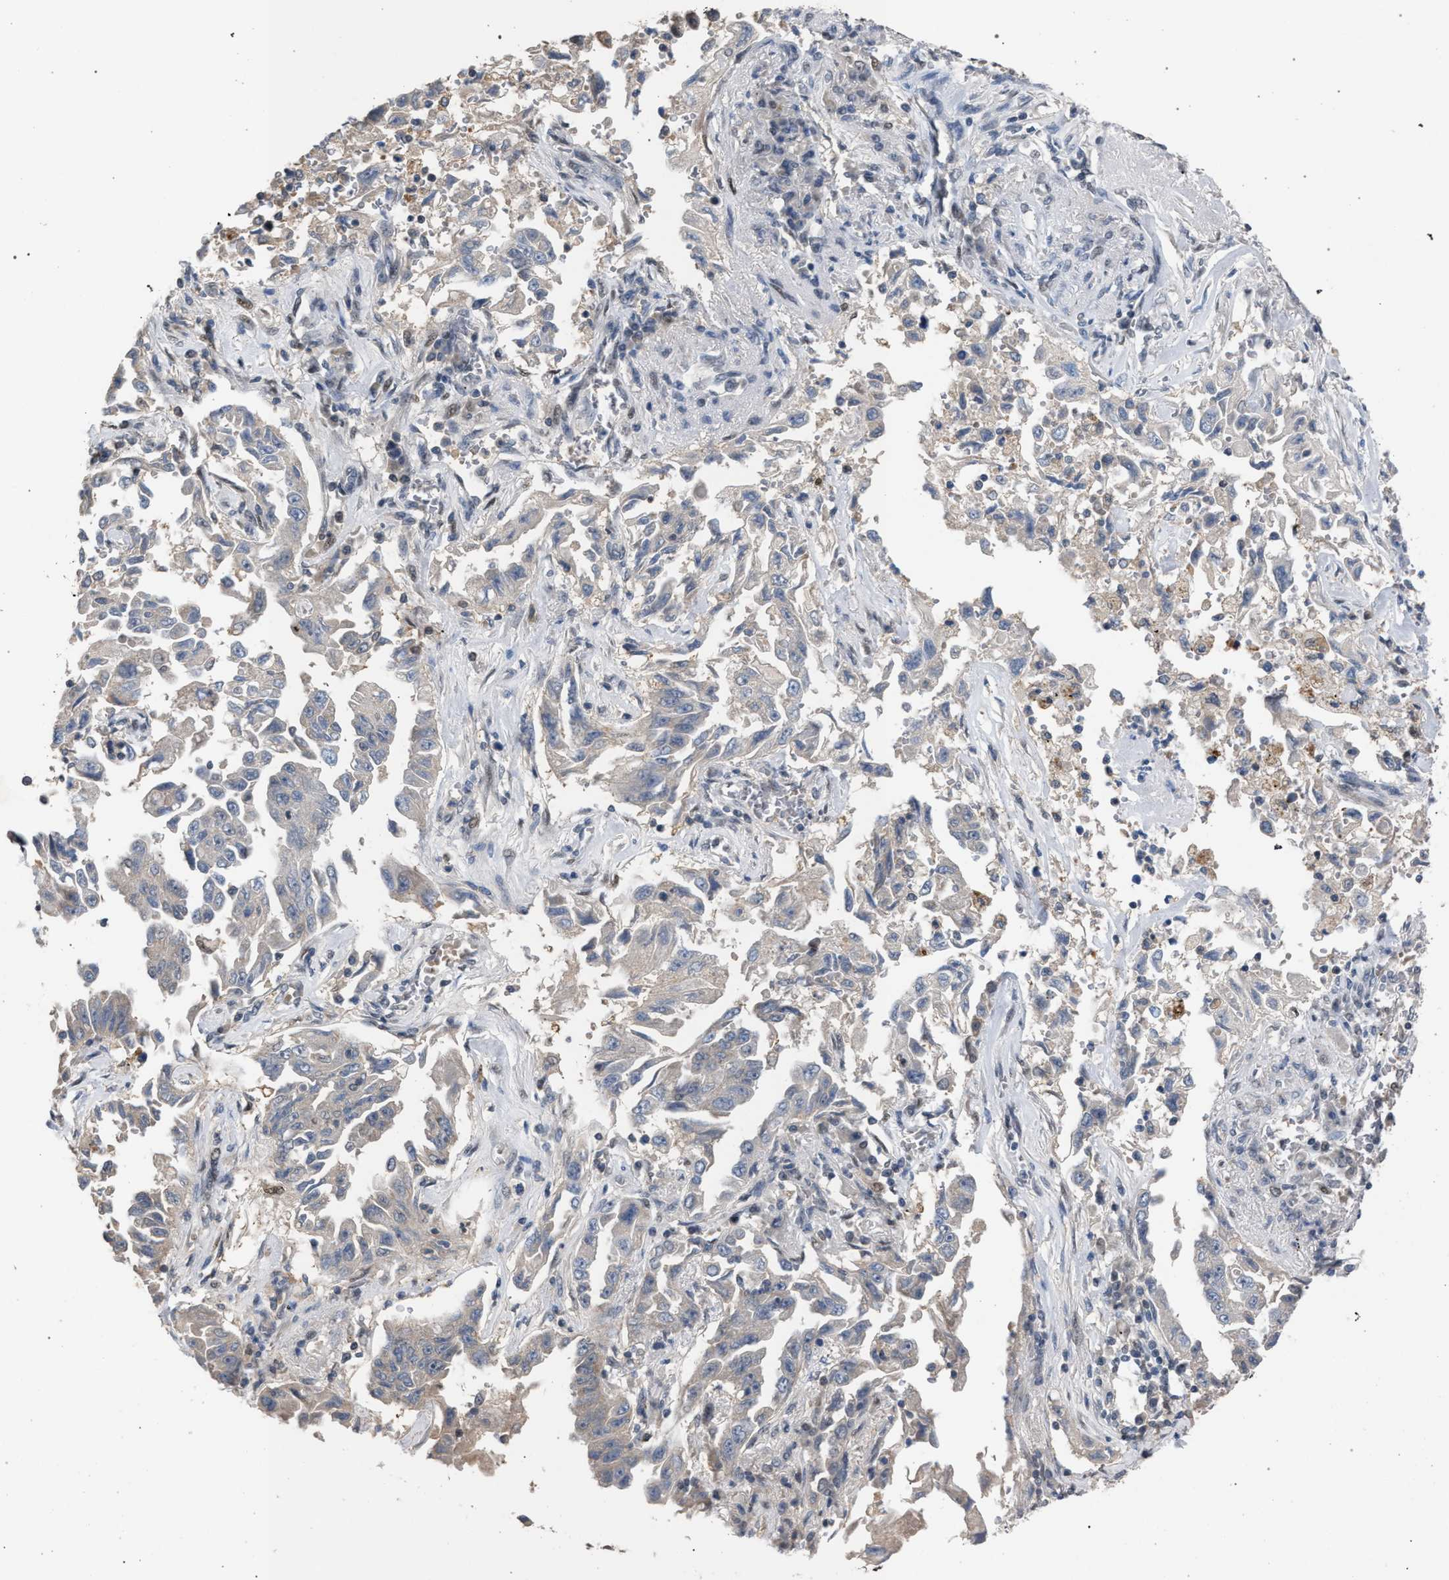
{"staining": {"intensity": "negative", "quantity": "none", "location": "none"}, "tissue": "lung cancer", "cell_type": "Tumor cells", "image_type": "cancer", "snomed": [{"axis": "morphology", "description": "Adenocarcinoma, NOS"}, {"axis": "topography", "description": "Lung"}], "caption": "Micrograph shows no protein staining in tumor cells of lung cancer tissue.", "gene": "TECPR1", "patient": {"sex": "female", "age": 51}}